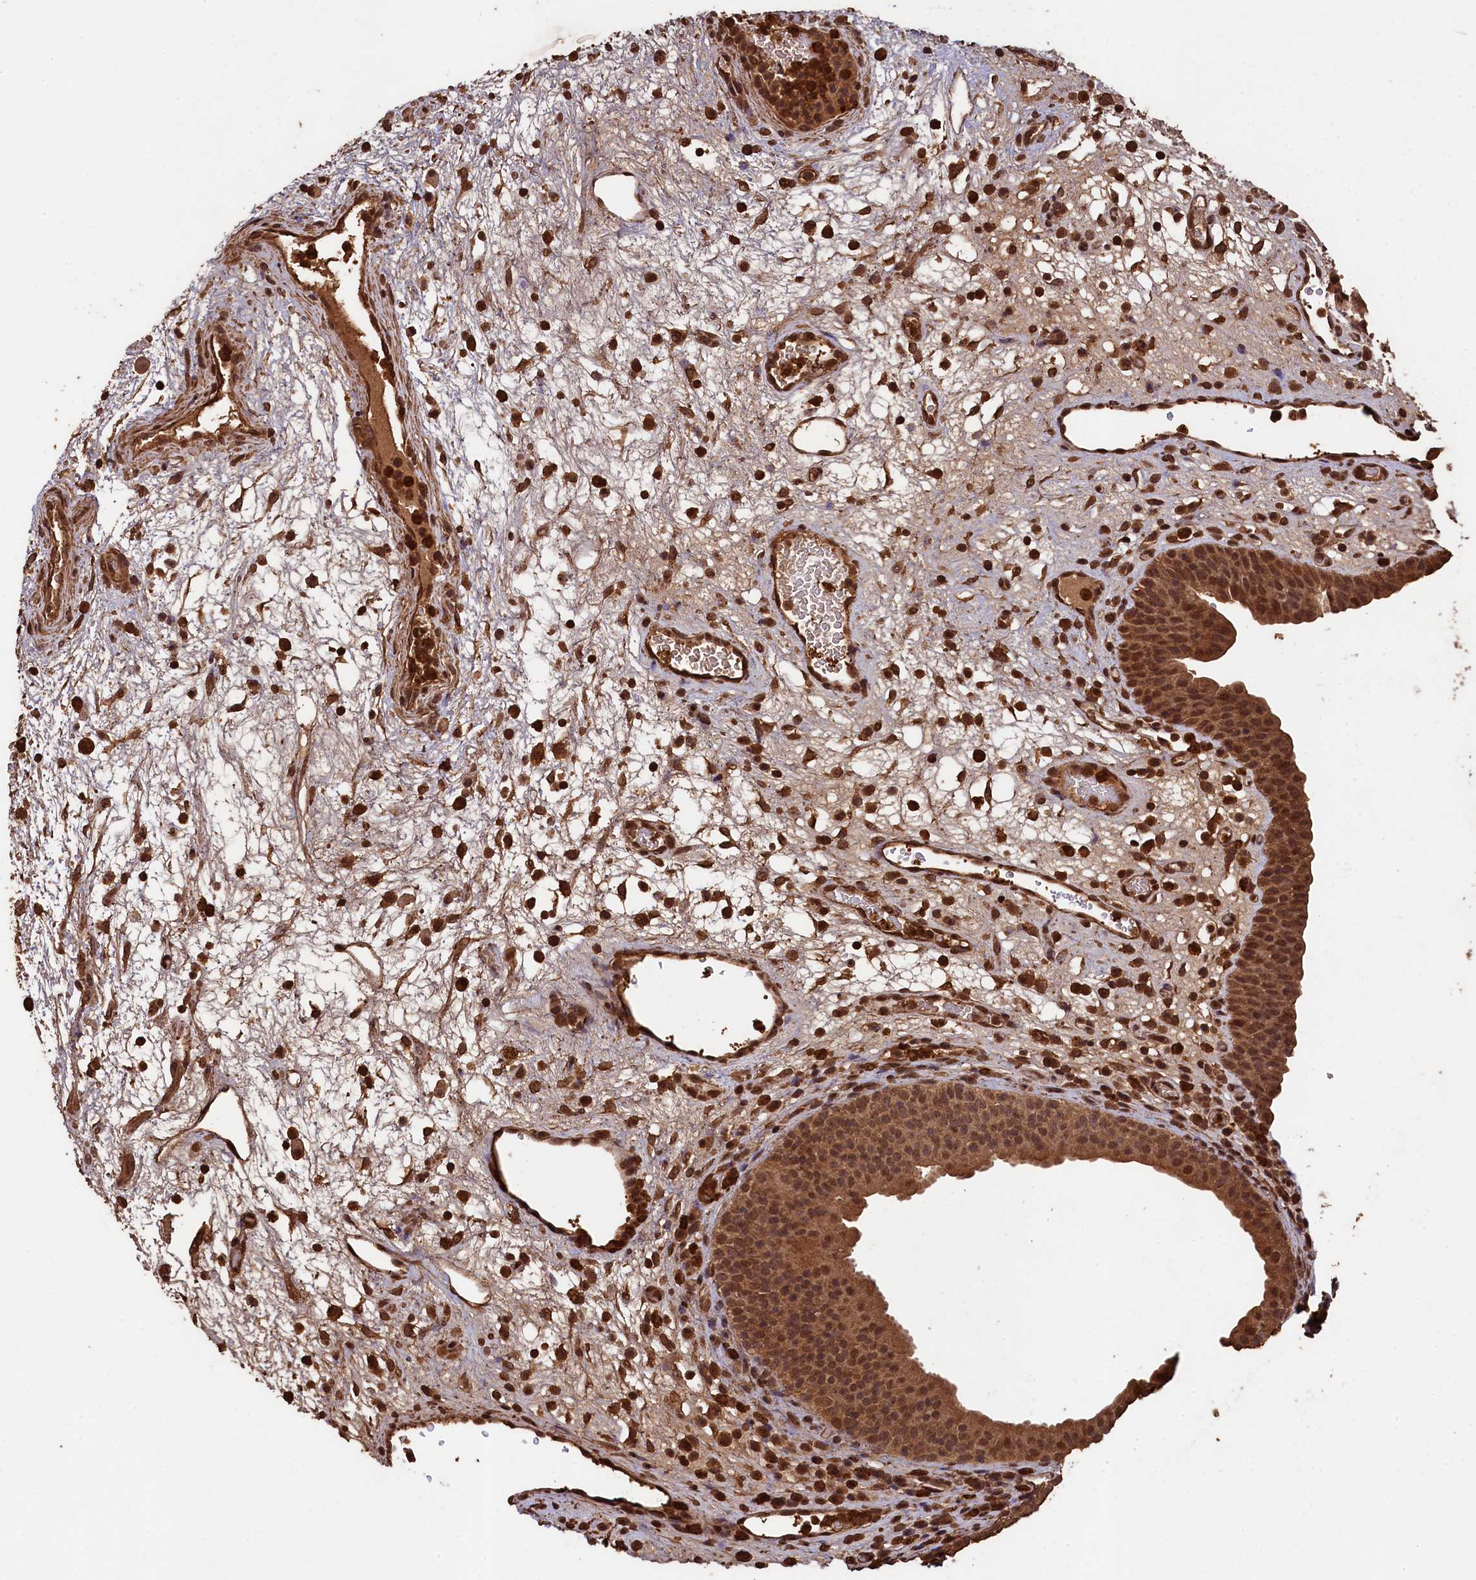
{"staining": {"intensity": "moderate", "quantity": ">75%", "location": "cytoplasmic/membranous,nuclear"}, "tissue": "urinary bladder", "cell_type": "Urothelial cells", "image_type": "normal", "snomed": [{"axis": "morphology", "description": "Normal tissue, NOS"}, {"axis": "topography", "description": "Urinary bladder"}], "caption": "Urinary bladder stained with immunohistochemistry (IHC) reveals moderate cytoplasmic/membranous,nuclear expression in about >75% of urothelial cells. The protein is shown in brown color, while the nuclei are stained blue.", "gene": "CEP57L1", "patient": {"sex": "male", "age": 71}}